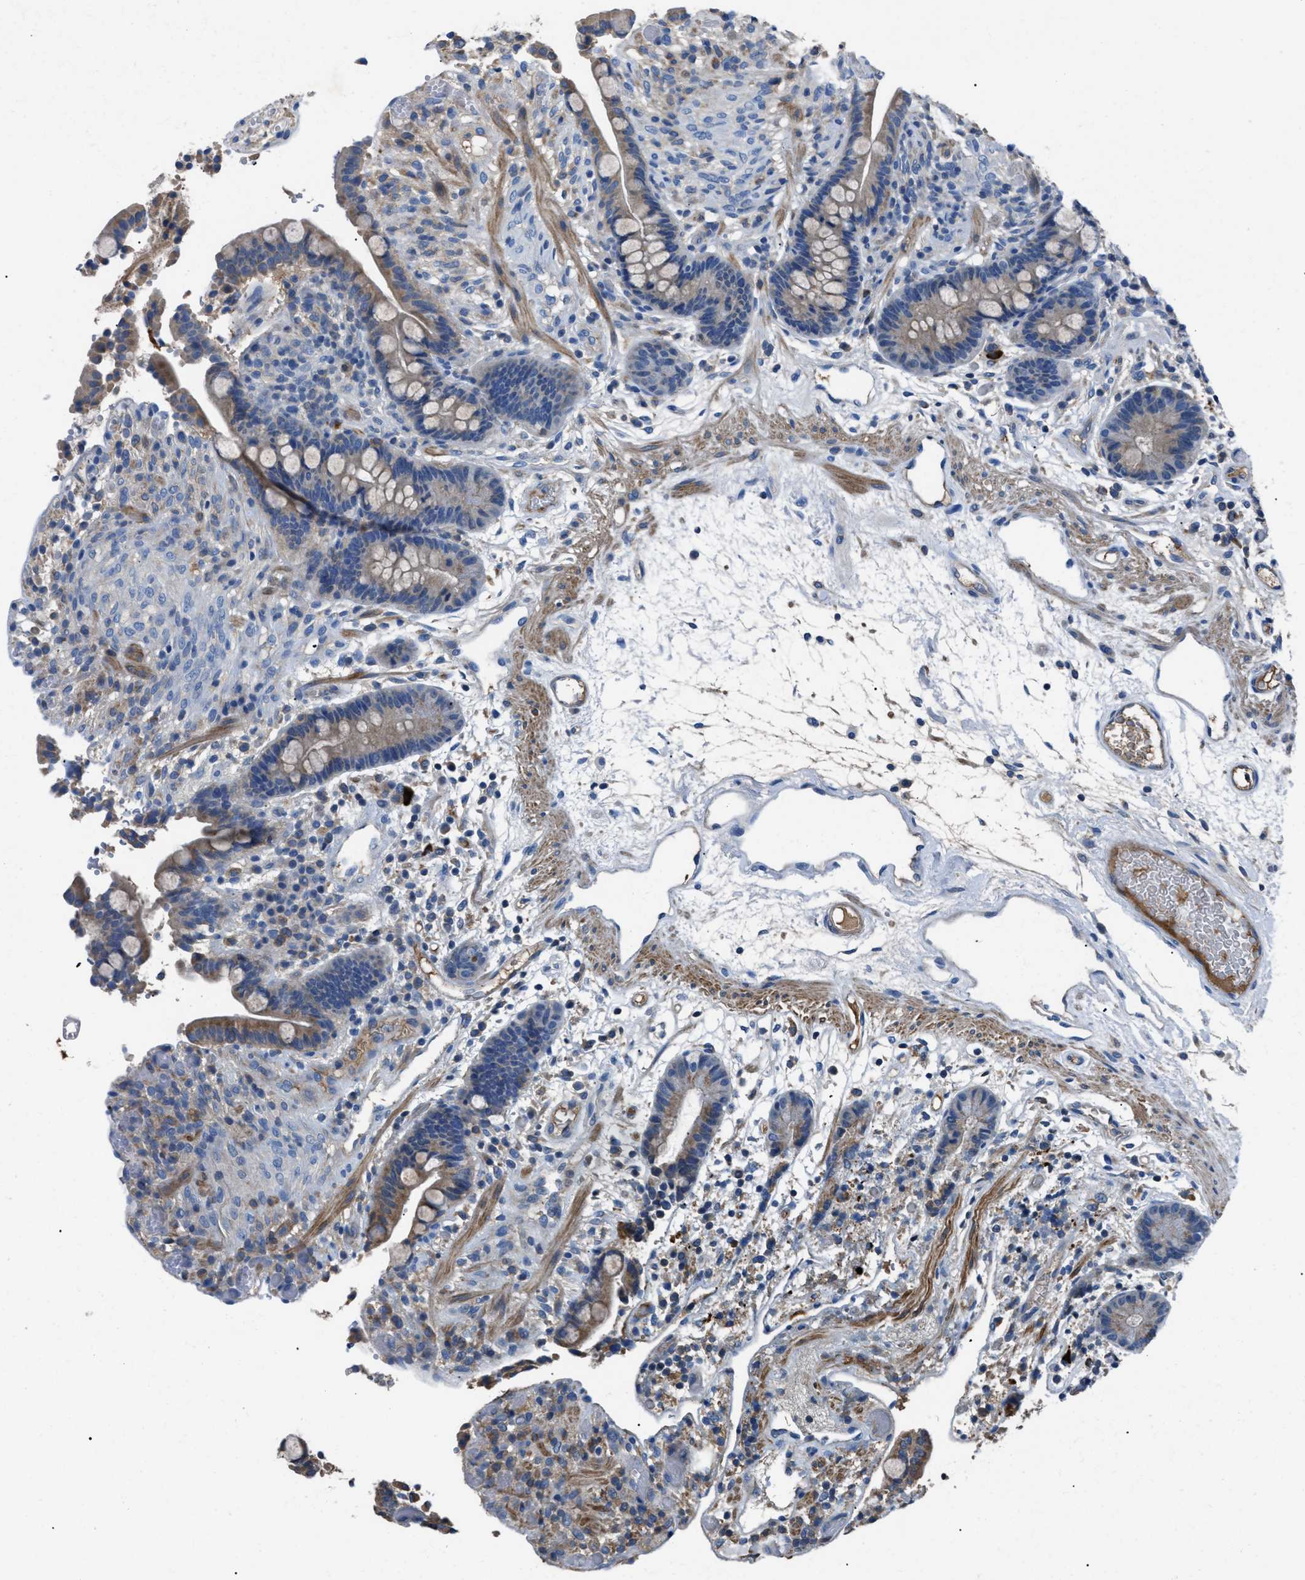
{"staining": {"intensity": "negative", "quantity": "none", "location": "none"}, "tissue": "colon", "cell_type": "Endothelial cells", "image_type": "normal", "snomed": [{"axis": "morphology", "description": "Normal tissue, NOS"}, {"axis": "topography", "description": "Colon"}], "caption": "Immunohistochemistry (IHC) histopathology image of normal colon: human colon stained with DAB (3,3'-diaminobenzidine) exhibits no significant protein staining in endothelial cells. (Stains: DAB (3,3'-diaminobenzidine) IHC with hematoxylin counter stain, Microscopy: brightfield microscopy at high magnification).", "gene": "SGCZ", "patient": {"sex": "male", "age": 73}}